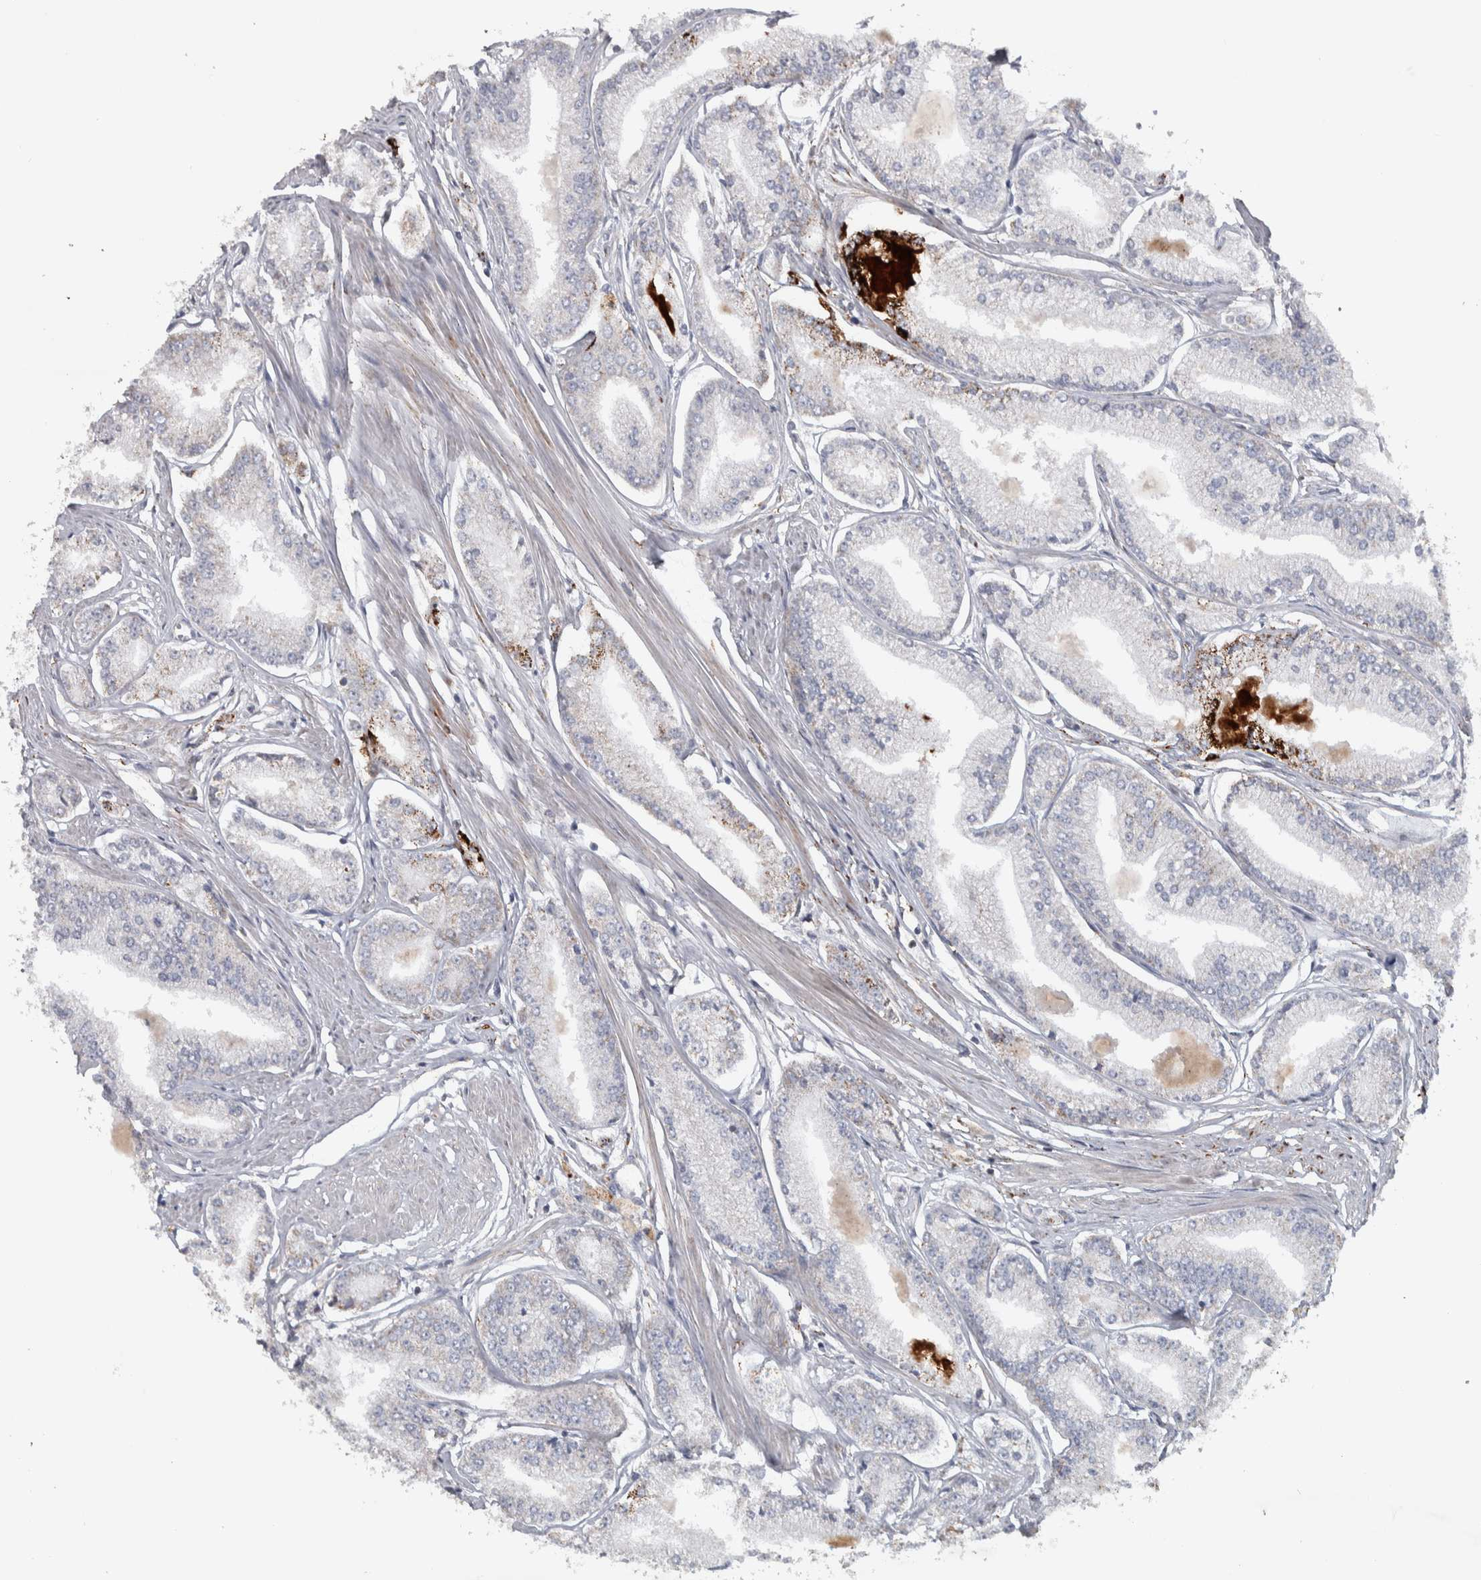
{"staining": {"intensity": "weak", "quantity": "<25%", "location": "cytoplasmic/membranous"}, "tissue": "prostate cancer", "cell_type": "Tumor cells", "image_type": "cancer", "snomed": [{"axis": "morphology", "description": "Adenocarcinoma, Low grade"}, {"axis": "topography", "description": "Prostate"}], "caption": "Immunohistochemistry histopathology image of neoplastic tissue: prostate adenocarcinoma (low-grade) stained with DAB (3,3'-diaminobenzidine) shows no significant protein staining in tumor cells.", "gene": "FAM78A", "patient": {"sex": "male", "age": 52}}